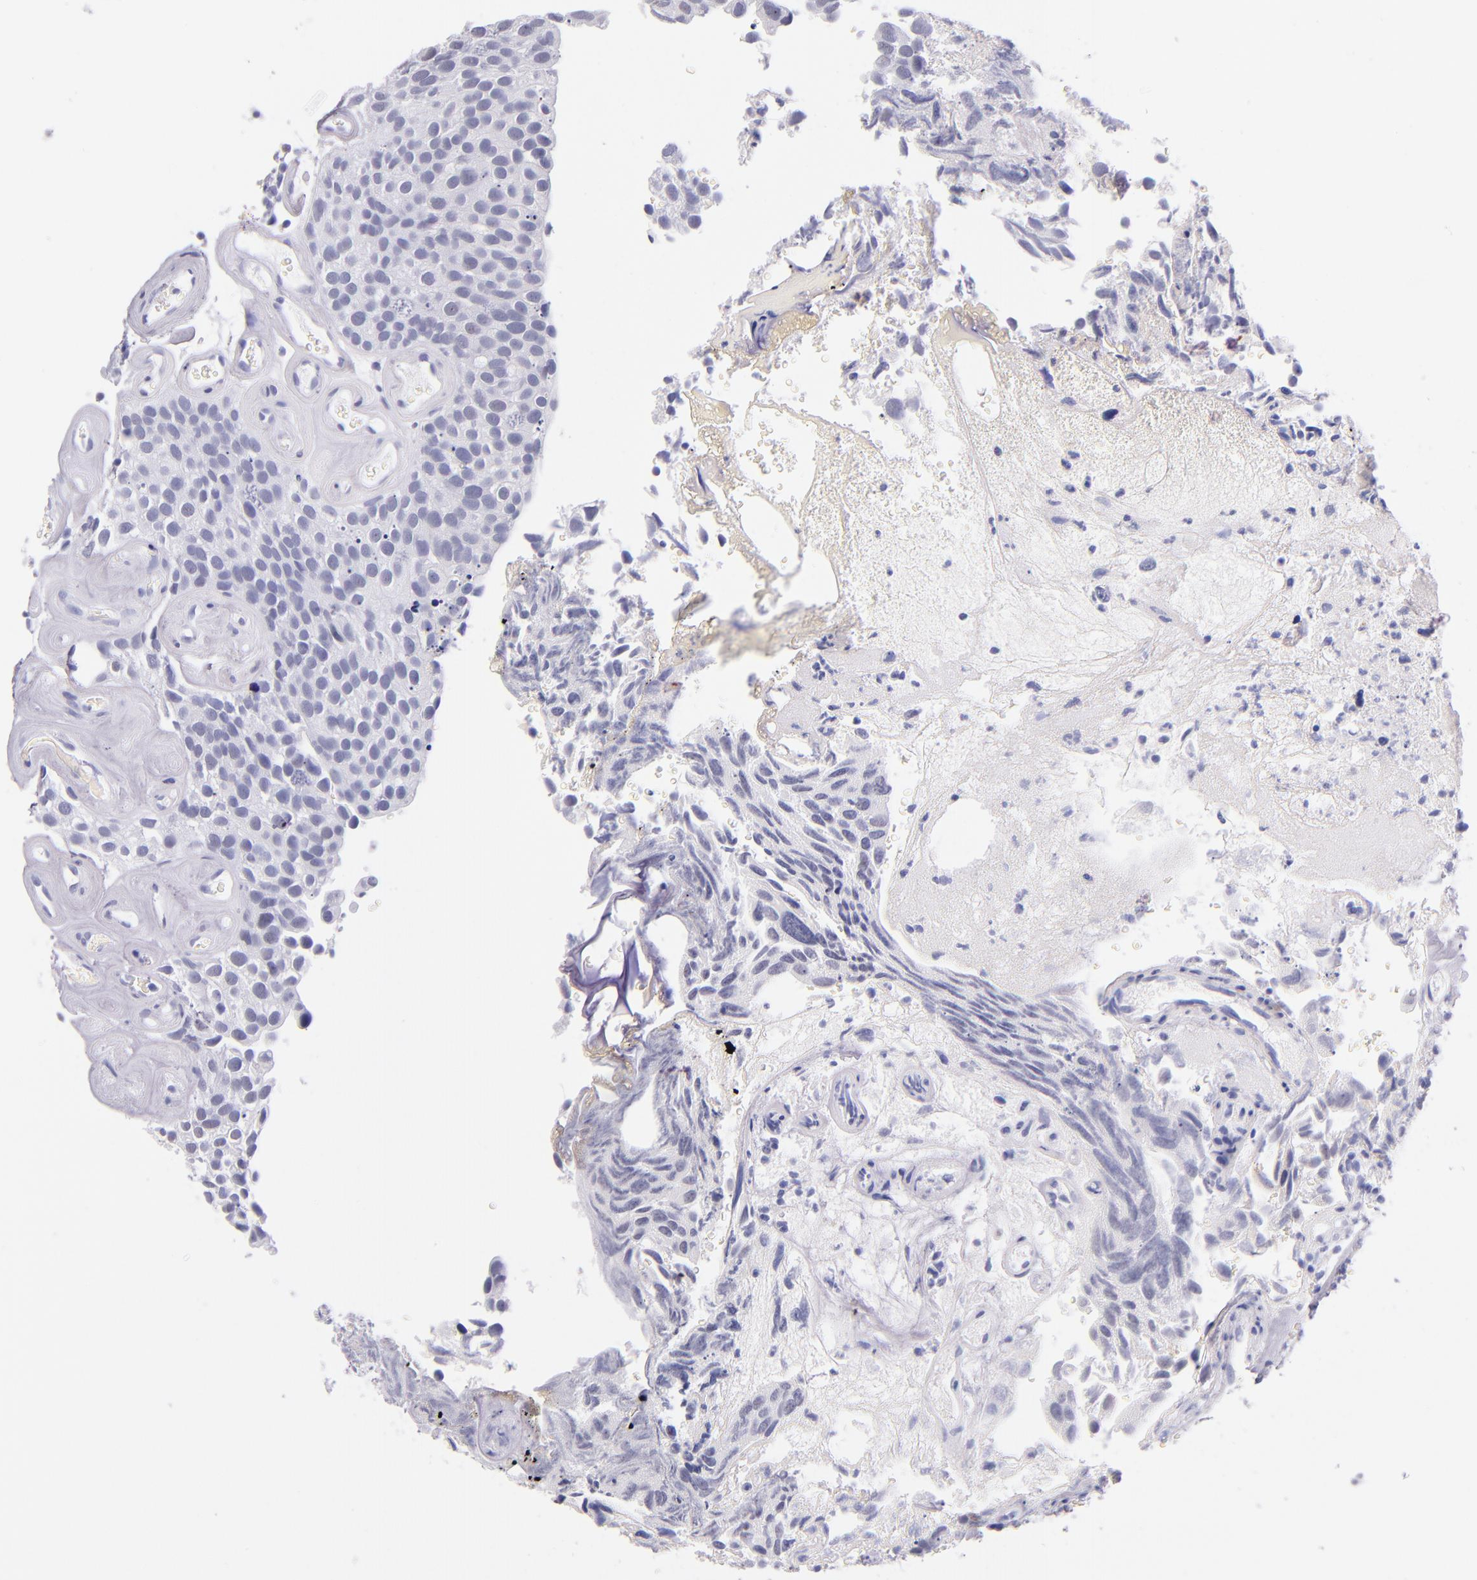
{"staining": {"intensity": "negative", "quantity": "none", "location": "none"}, "tissue": "urothelial cancer", "cell_type": "Tumor cells", "image_type": "cancer", "snomed": [{"axis": "morphology", "description": "Urothelial carcinoma, High grade"}, {"axis": "topography", "description": "Urinary bladder"}], "caption": "DAB immunohistochemical staining of urothelial cancer demonstrates no significant positivity in tumor cells.", "gene": "IRF4", "patient": {"sex": "male", "age": 72}}